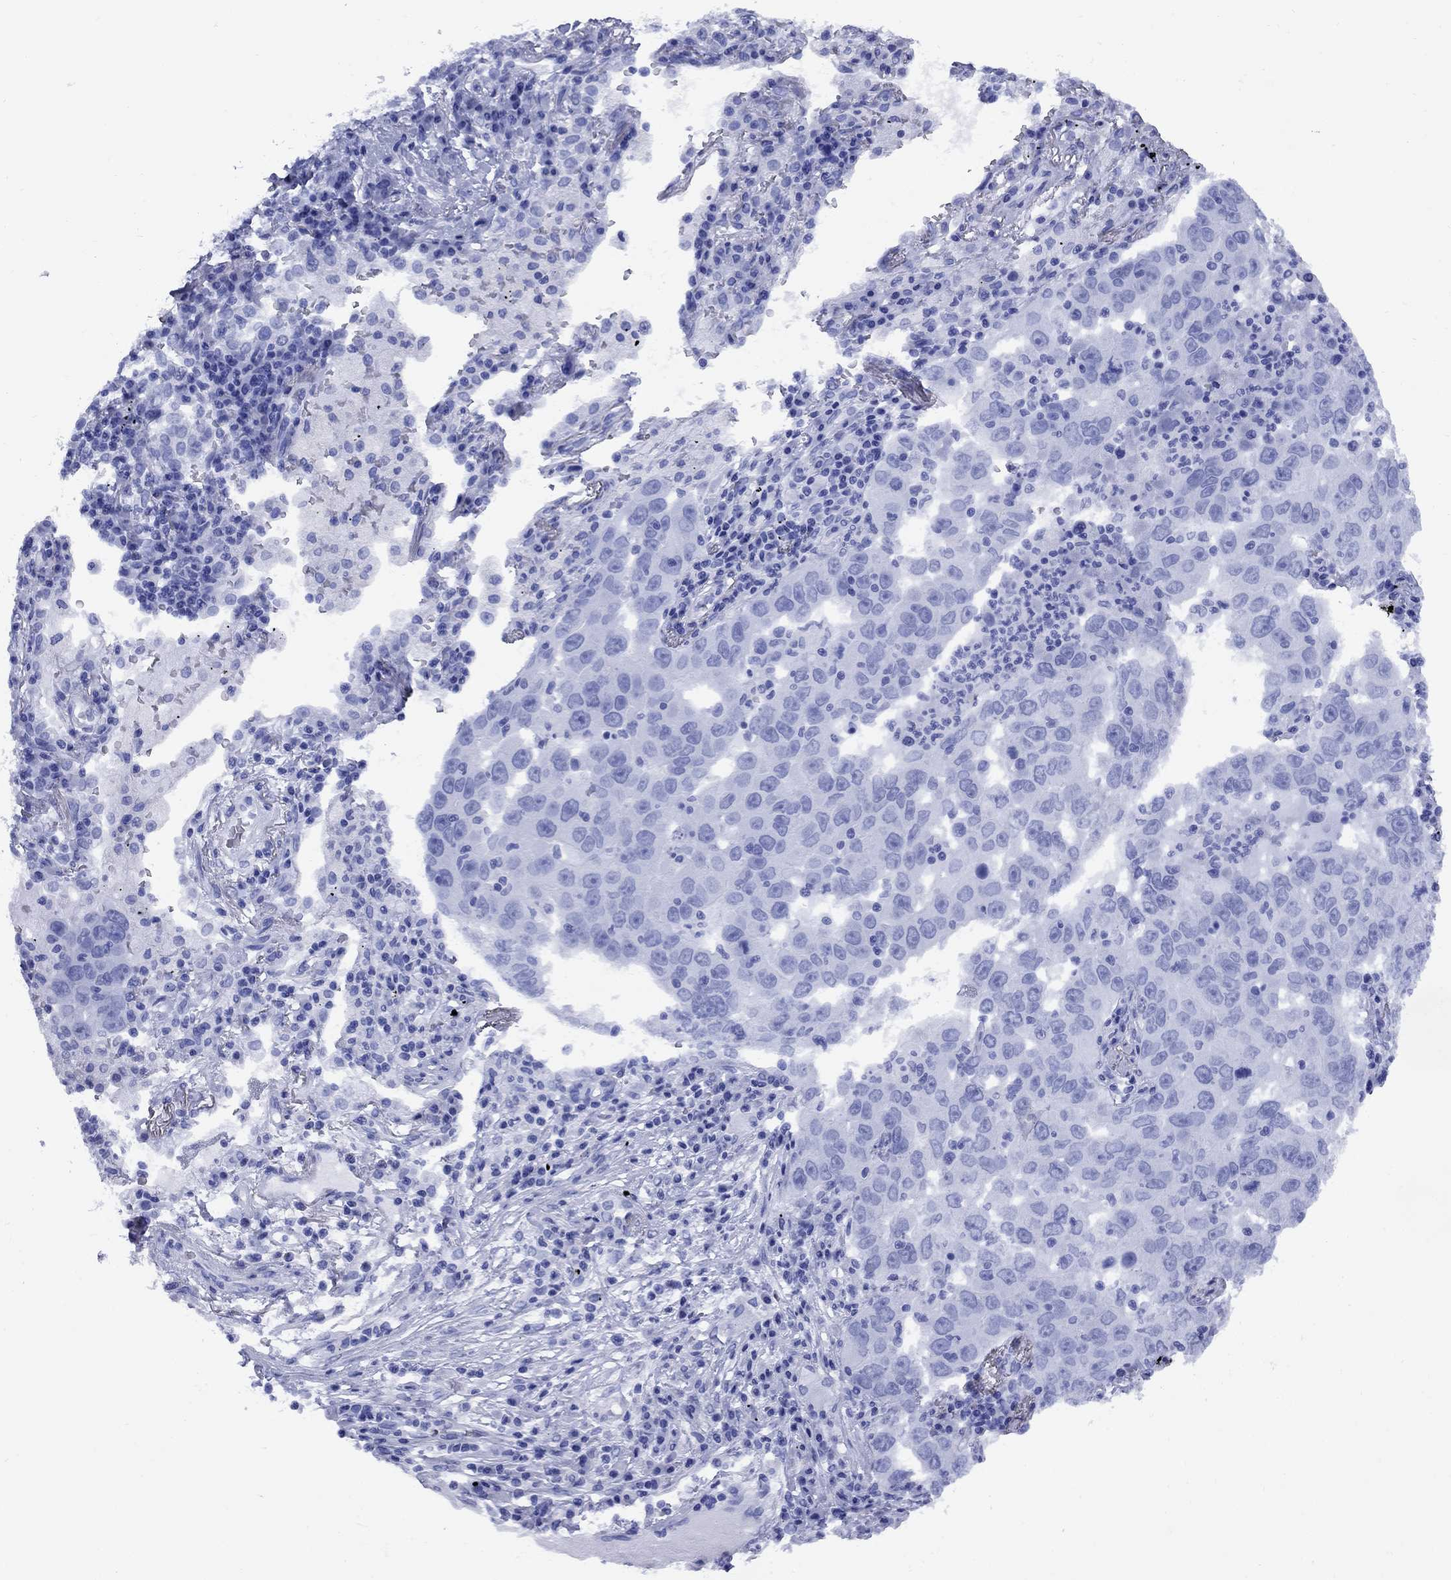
{"staining": {"intensity": "negative", "quantity": "none", "location": "none"}, "tissue": "lung cancer", "cell_type": "Tumor cells", "image_type": "cancer", "snomed": [{"axis": "morphology", "description": "Adenocarcinoma, NOS"}, {"axis": "topography", "description": "Lung"}], "caption": "High power microscopy micrograph of an immunohistochemistry photomicrograph of lung cancer (adenocarcinoma), revealing no significant expression in tumor cells.", "gene": "SMCP", "patient": {"sex": "male", "age": 73}}